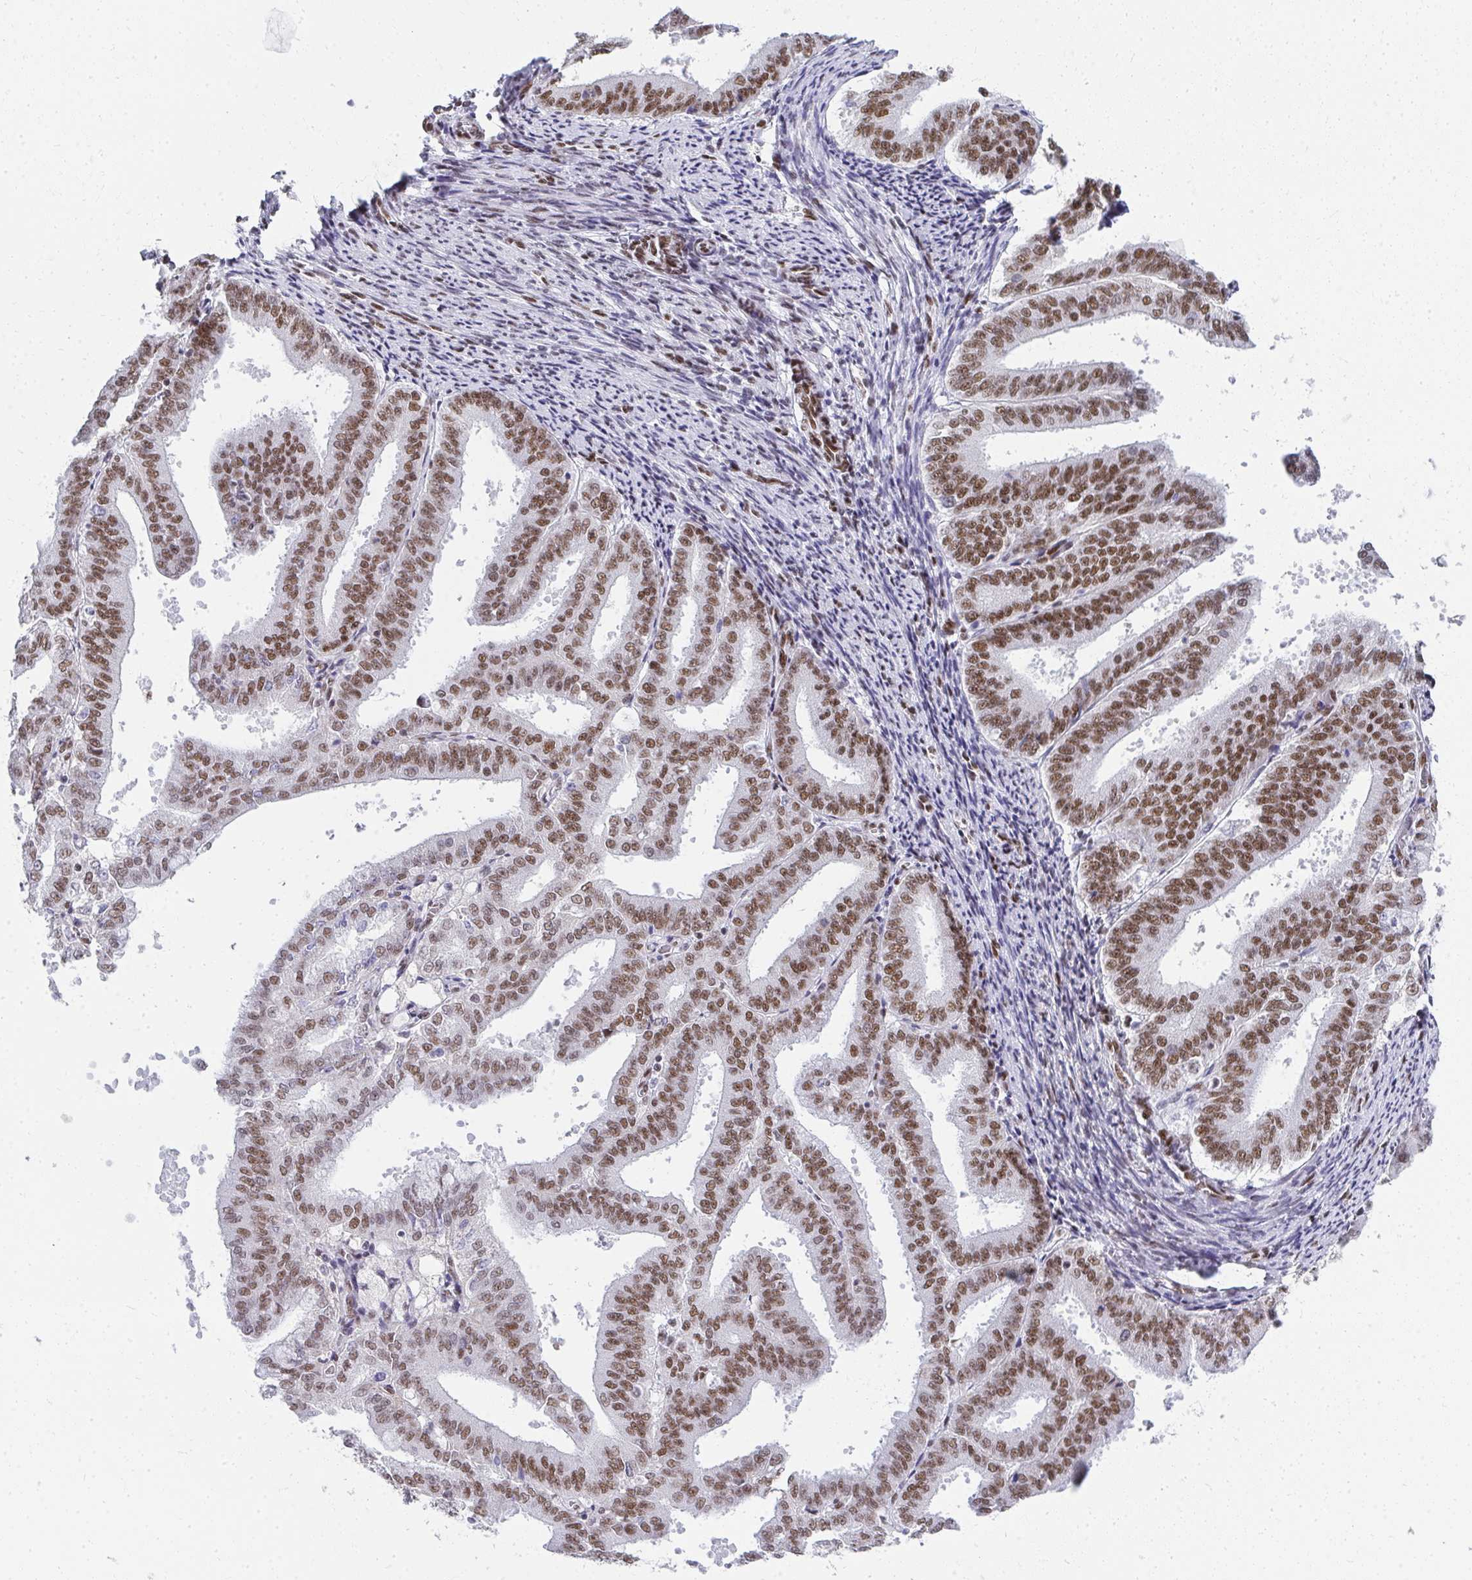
{"staining": {"intensity": "moderate", "quantity": ">75%", "location": "nuclear"}, "tissue": "endometrial cancer", "cell_type": "Tumor cells", "image_type": "cancer", "snomed": [{"axis": "morphology", "description": "Adenocarcinoma, NOS"}, {"axis": "topography", "description": "Endometrium"}], "caption": "Adenocarcinoma (endometrial) stained with a protein marker shows moderate staining in tumor cells.", "gene": "CREBBP", "patient": {"sex": "female", "age": 63}}